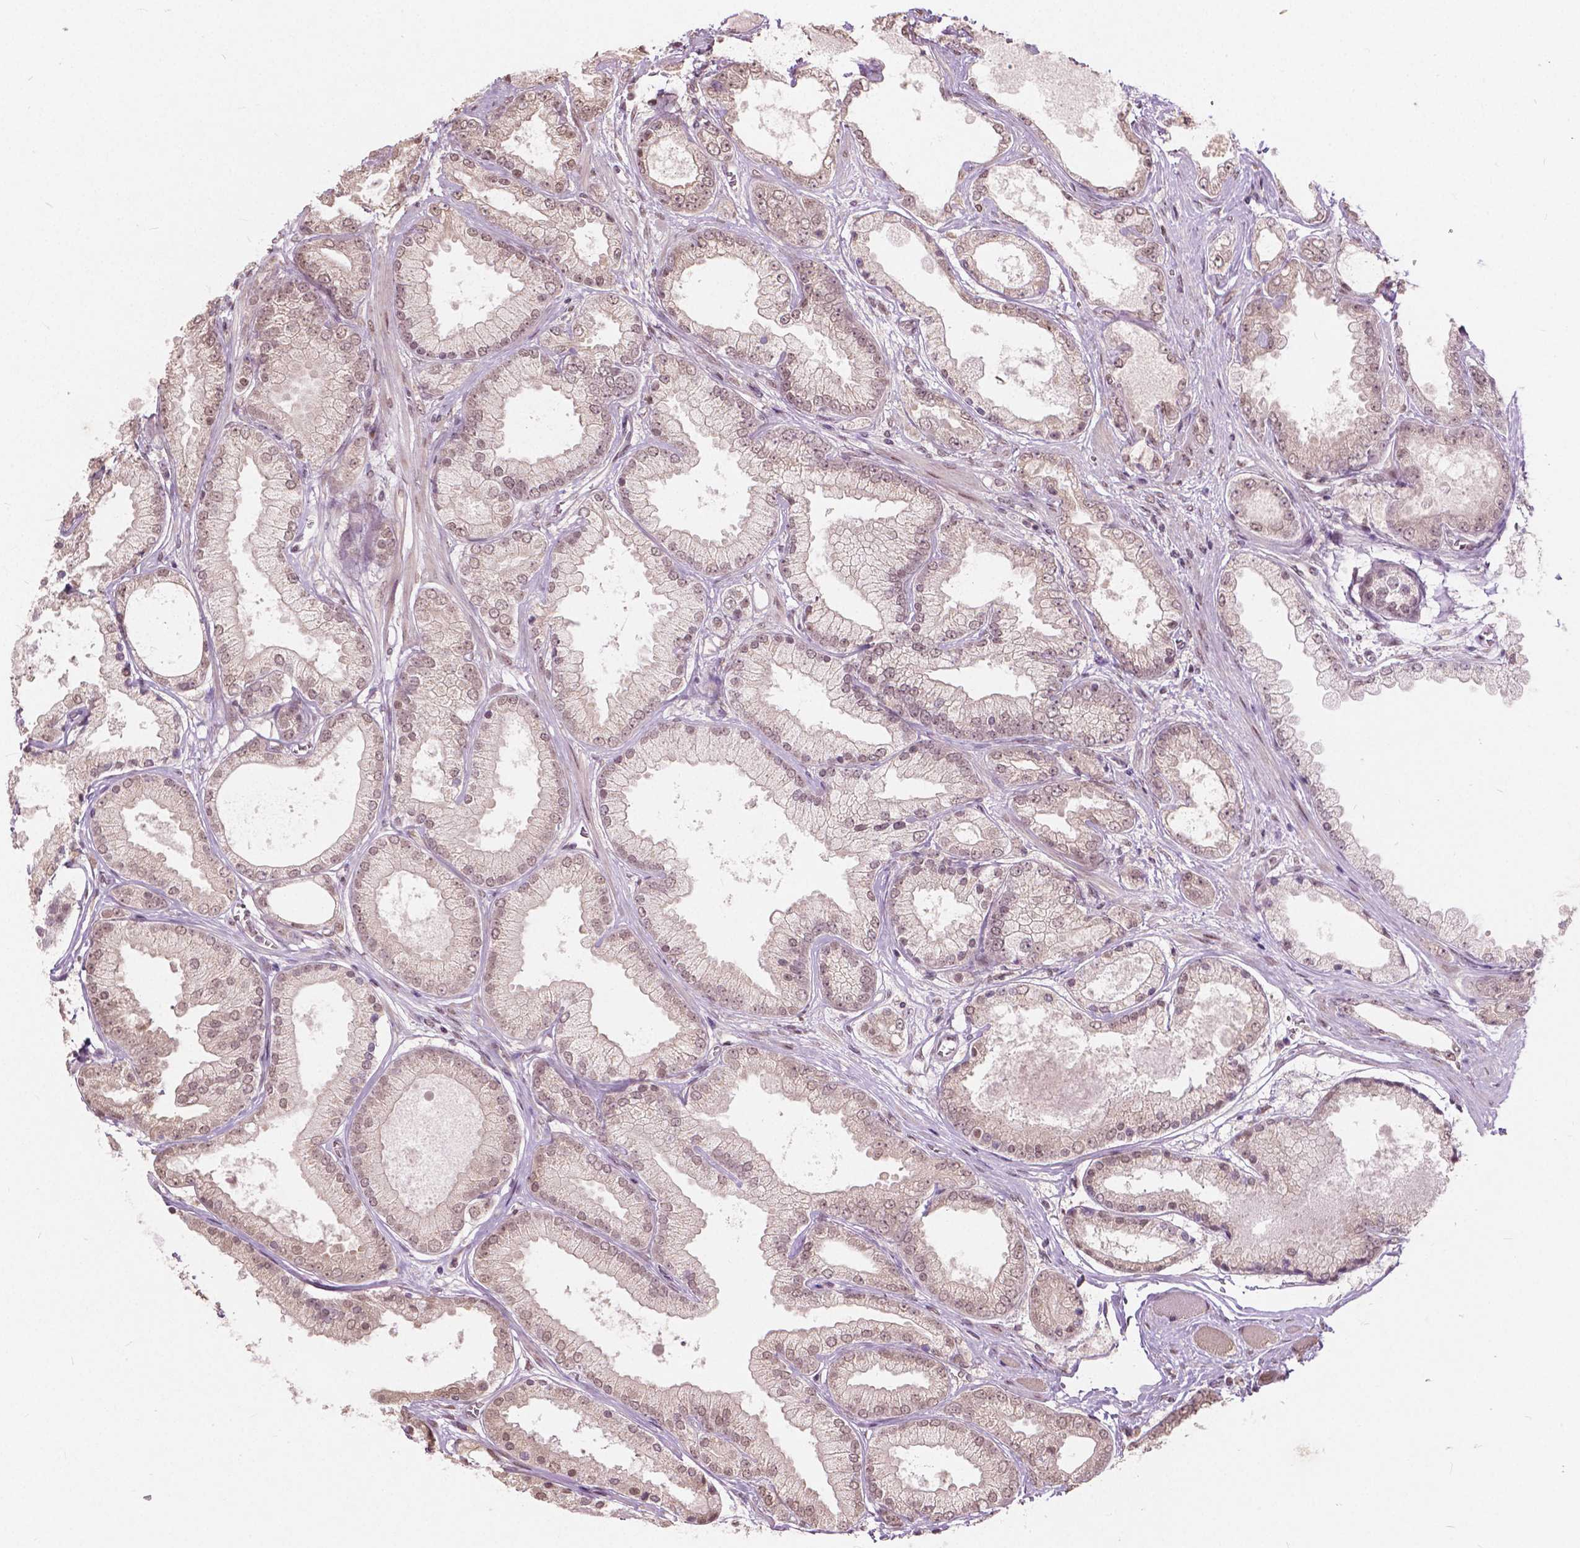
{"staining": {"intensity": "weak", "quantity": "25%-75%", "location": "nuclear"}, "tissue": "prostate cancer", "cell_type": "Tumor cells", "image_type": "cancer", "snomed": [{"axis": "morphology", "description": "Adenocarcinoma, High grade"}, {"axis": "topography", "description": "Prostate"}], "caption": "Weak nuclear protein expression is seen in about 25%-75% of tumor cells in prostate cancer. The protein of interest is stained brown, and the nuclei are stained in blue (DAB (3,3'-diaminobenzidine) IHC with brightfield microscopy, high magnification).", "gene": "HOXA10", "patient": {"sex": "male", "age": 67}}